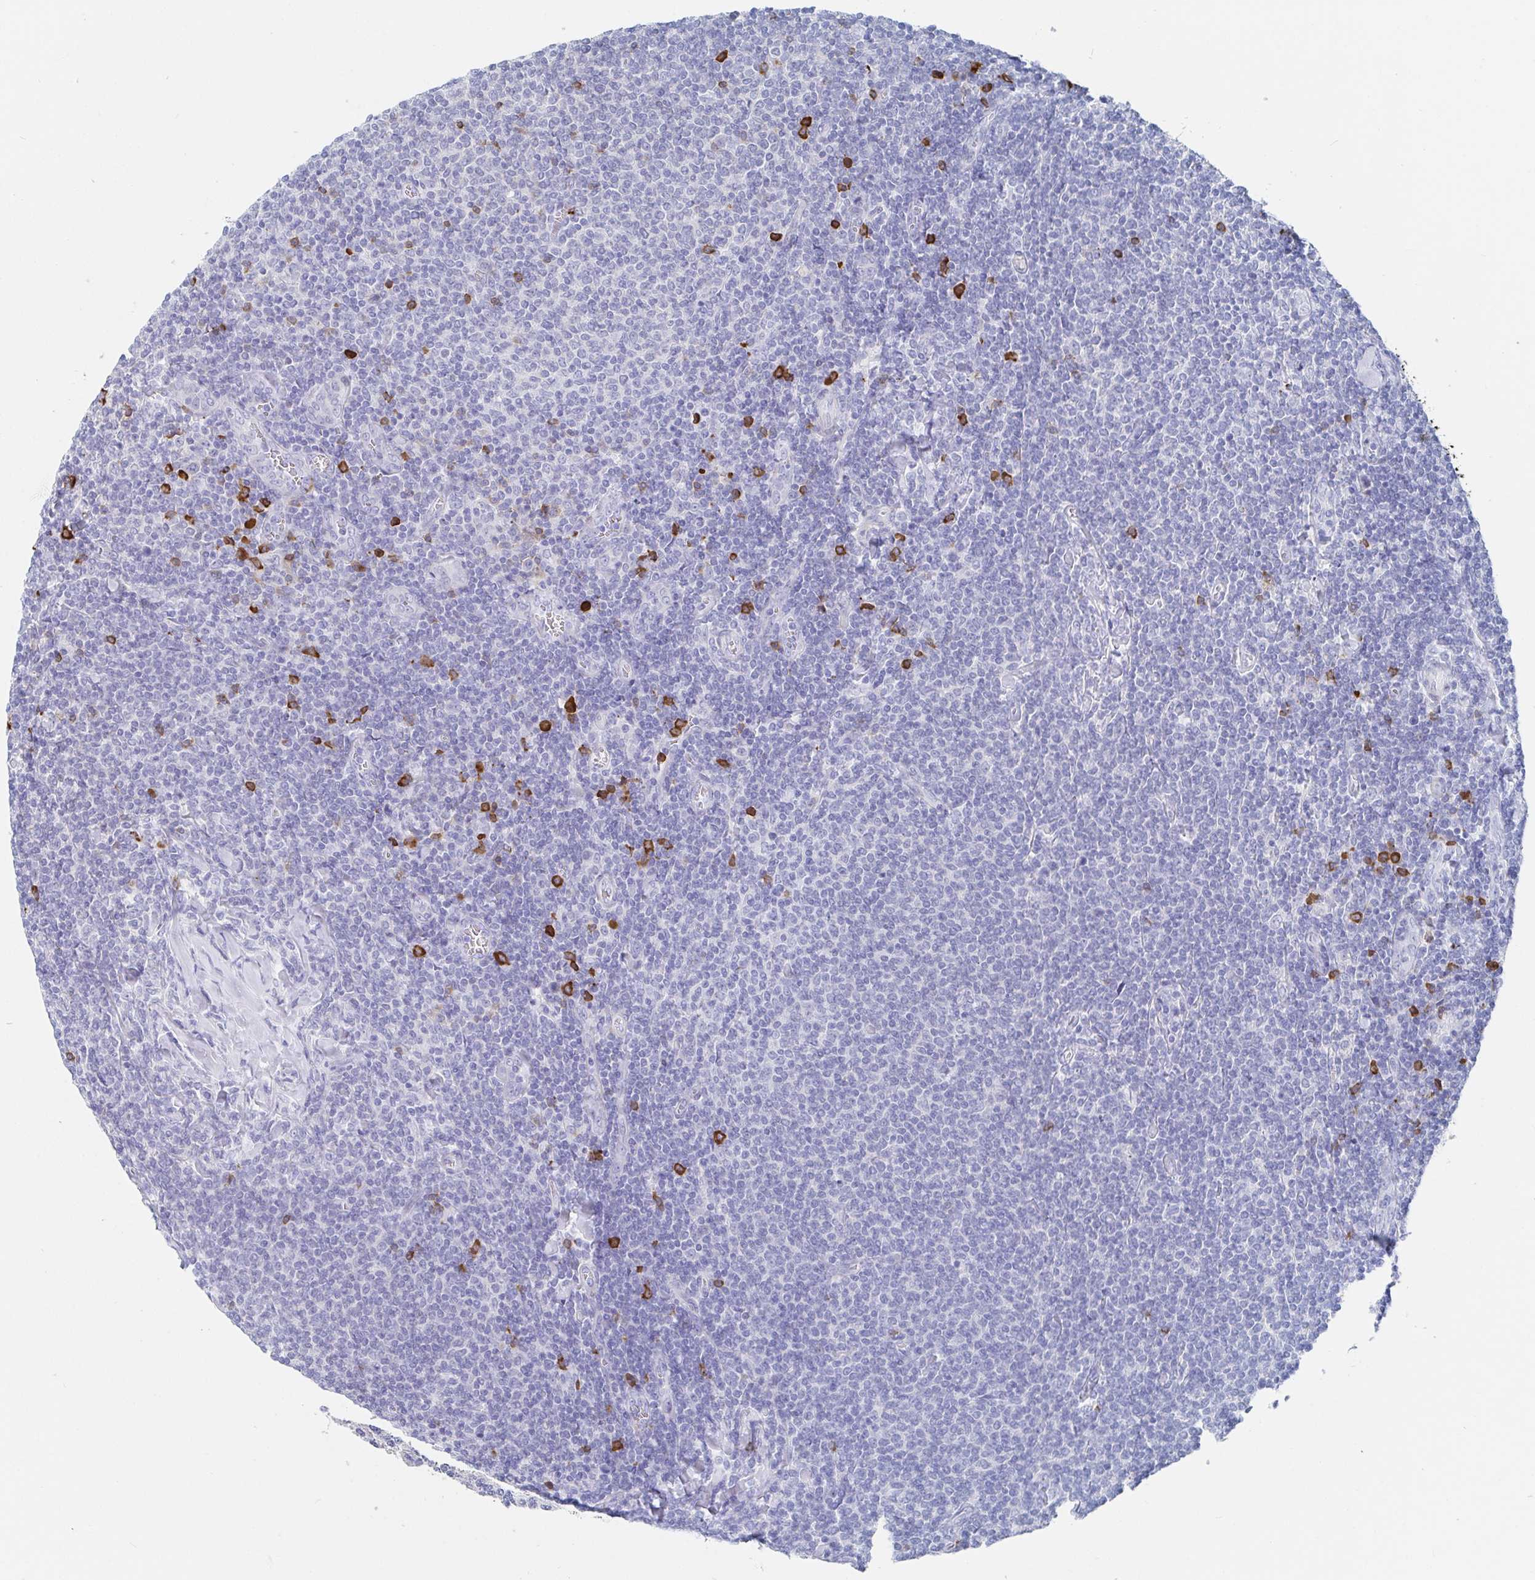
{"staining": {"intensity": "negative", "quantity": "none", "location": "none"}, "tissue": "lymphoma", "cell_type": "Tumor cells", "image_type": "cancer", "snomed": [{"axis": "morphology", "description": "Malignant lymphoma, non-Hodgkin's type, Low grade"}, {"axis": "topography", "description": "Lymph node"}], "caption": "IHC of human lymphoma displays no positivity in tumor cells. (Stains: DAB (3,3'-diaminobenzidine) immunohistochemistry (IHC) with hematoxylin counter stain, Microscopy: brightfield microscopy at high magnification).", "gene": "PACSIN1", "patient": {"sex": "male", "age": 52}}